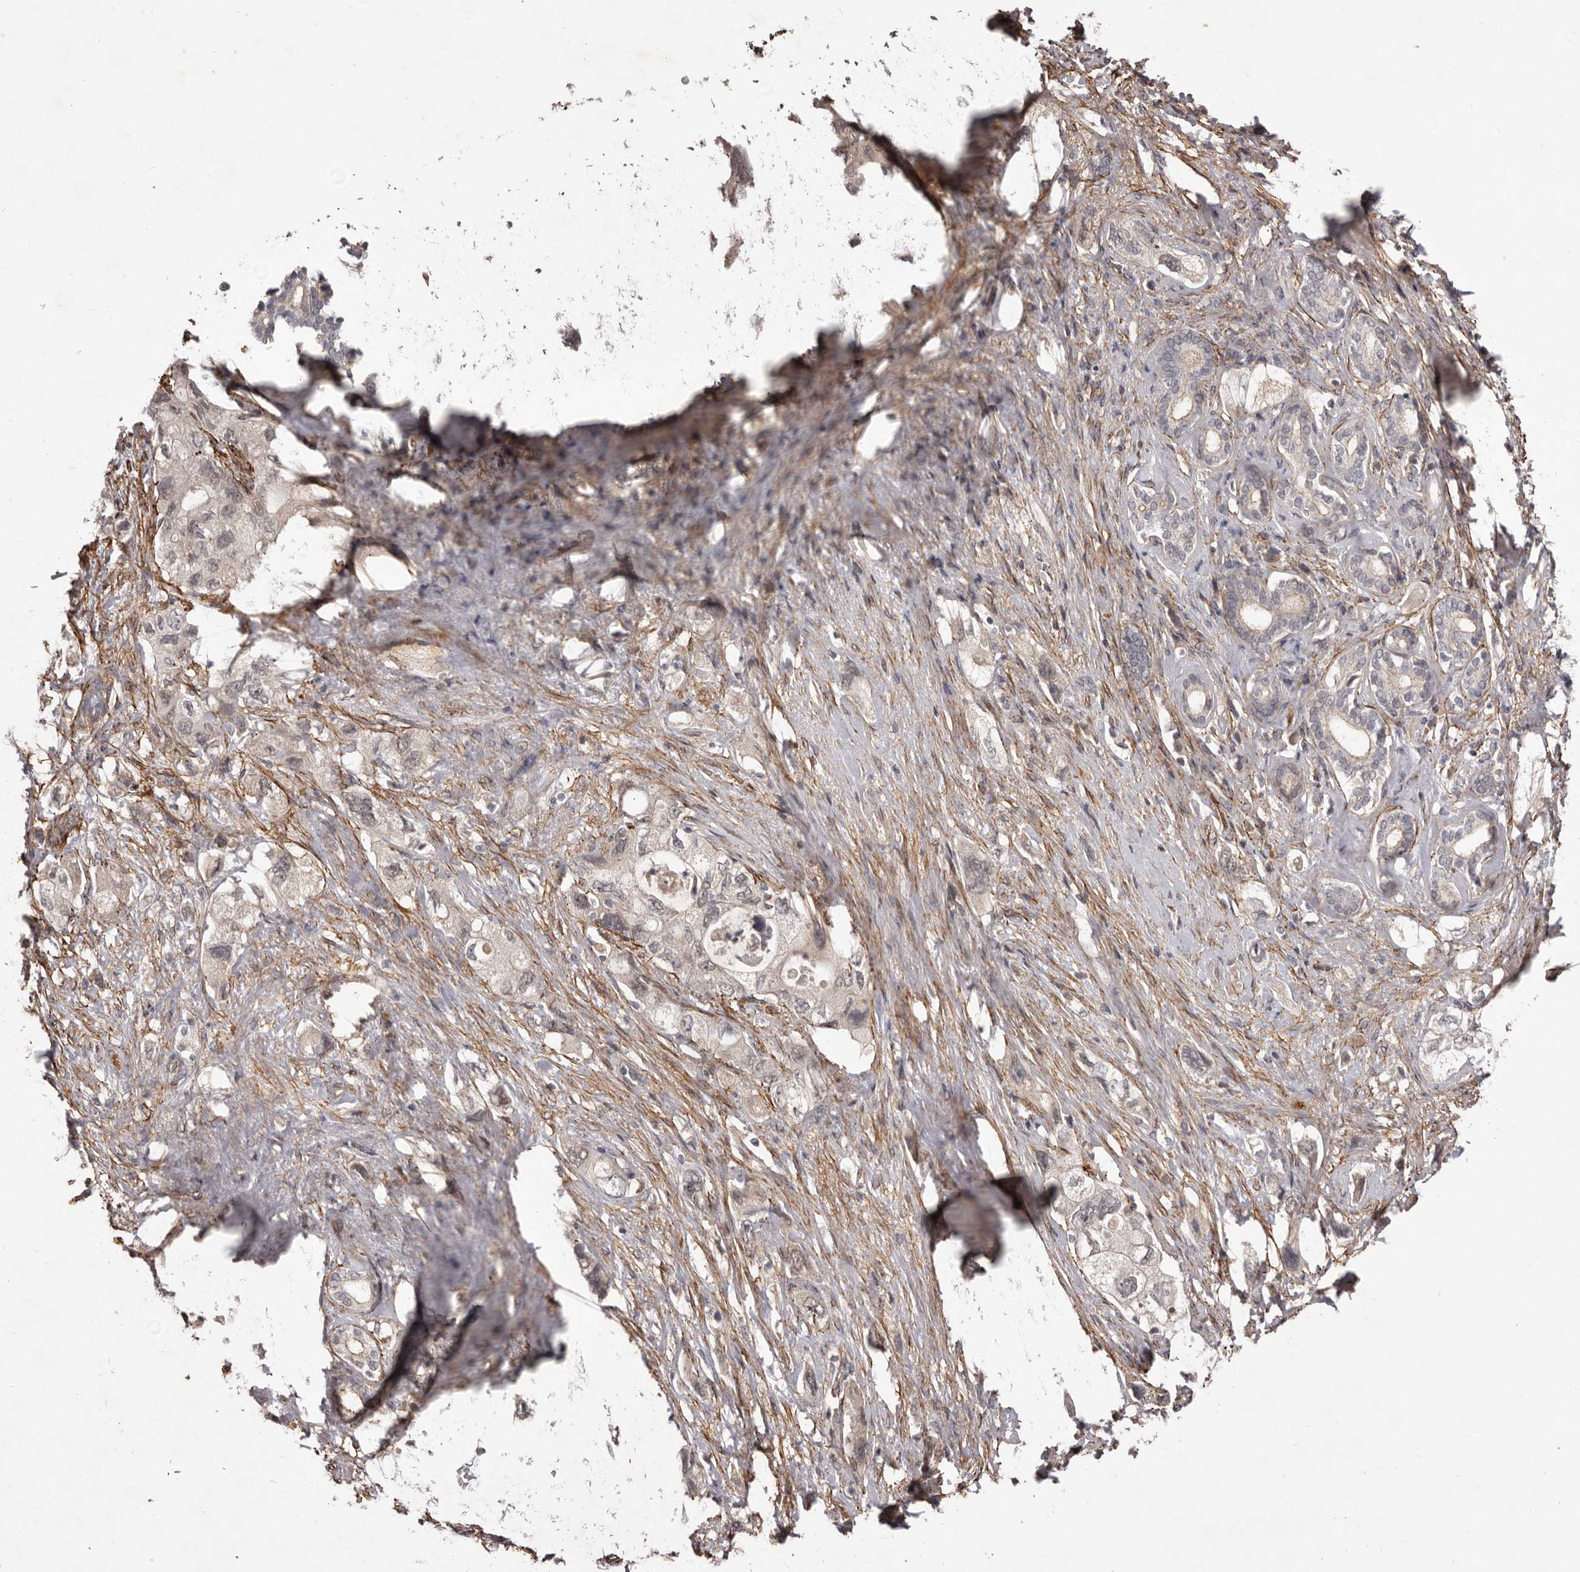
{"staining": {"intensity": "negative", "quantity": "none", "location": "none"}, "tissue": "pancreatic cancer", "cell_type": "Tumor cells", "image_type": "cancer", "snomed": [{"axis": "morphology", "description": "Adenocarcinoma, NOS"}, {"axis": "topography", "description": "Pancreas"}], "caption": "Histopathology image shows no protein expression in tumor cells of pancreatic cancer (adenocarcinoma) tissue.", "gene": "HBS1L", "patient": {"sex": "female", "age": 73}}